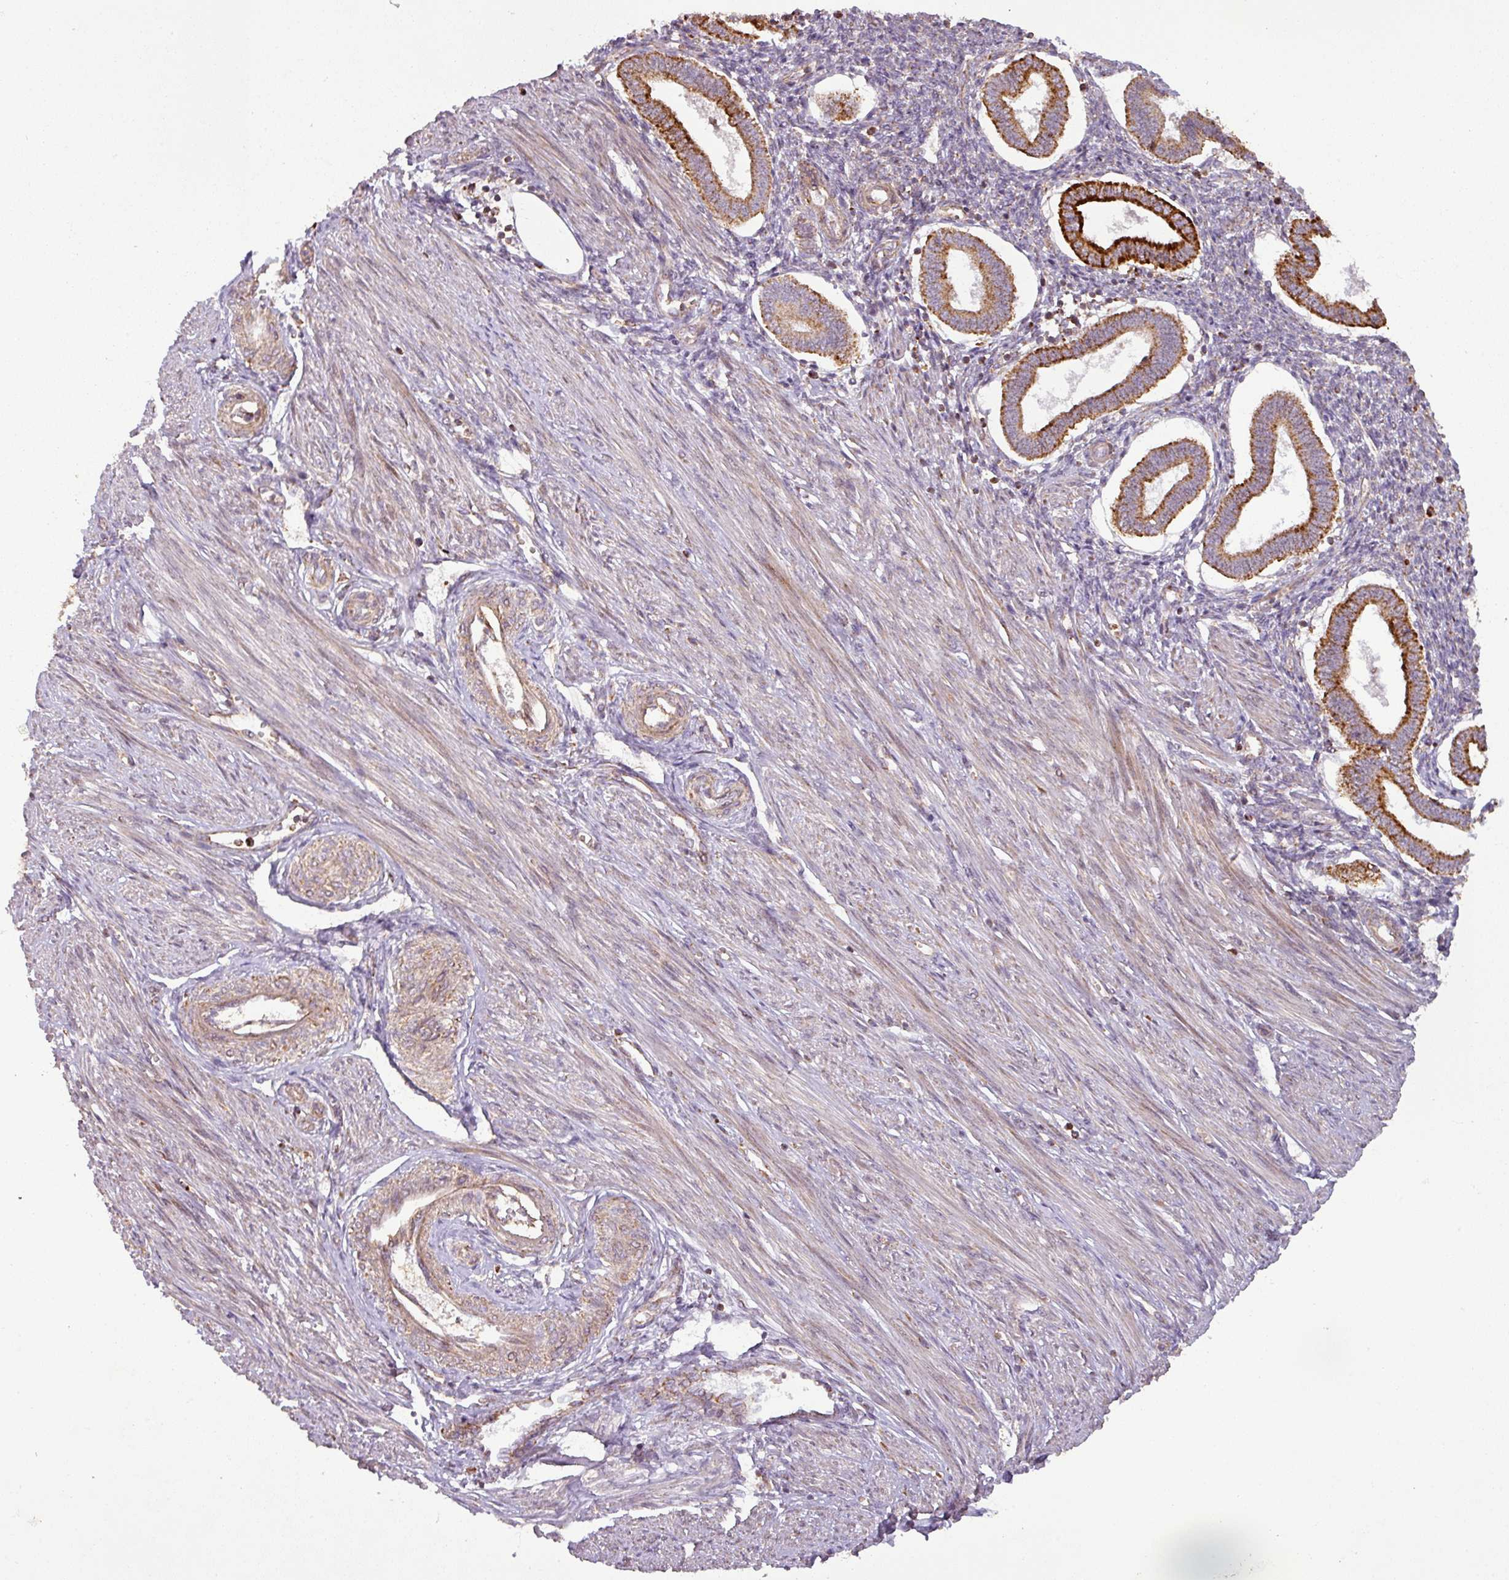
{"staining": {"intensity": "moderate", "quantity": "25%-75%", "location": "cytoplasmic/membranous"}, "tissue": "endometrium", "cell_type": "Cells in endometrial stroma", "image_type": "normal", "snomed": [{"axis": "morphology", "description": "Normal tissue, NOS"}, {"axis": "topography", "description": "Endometrium"}], "caption": "Moderate cytoplasmic/membranous protein positivity is seen in approximately 25%-75% of cells in endometrial stroma in endometrium.", "gene": "GPD2", "patient": {"sex": "female", "age": 24}}